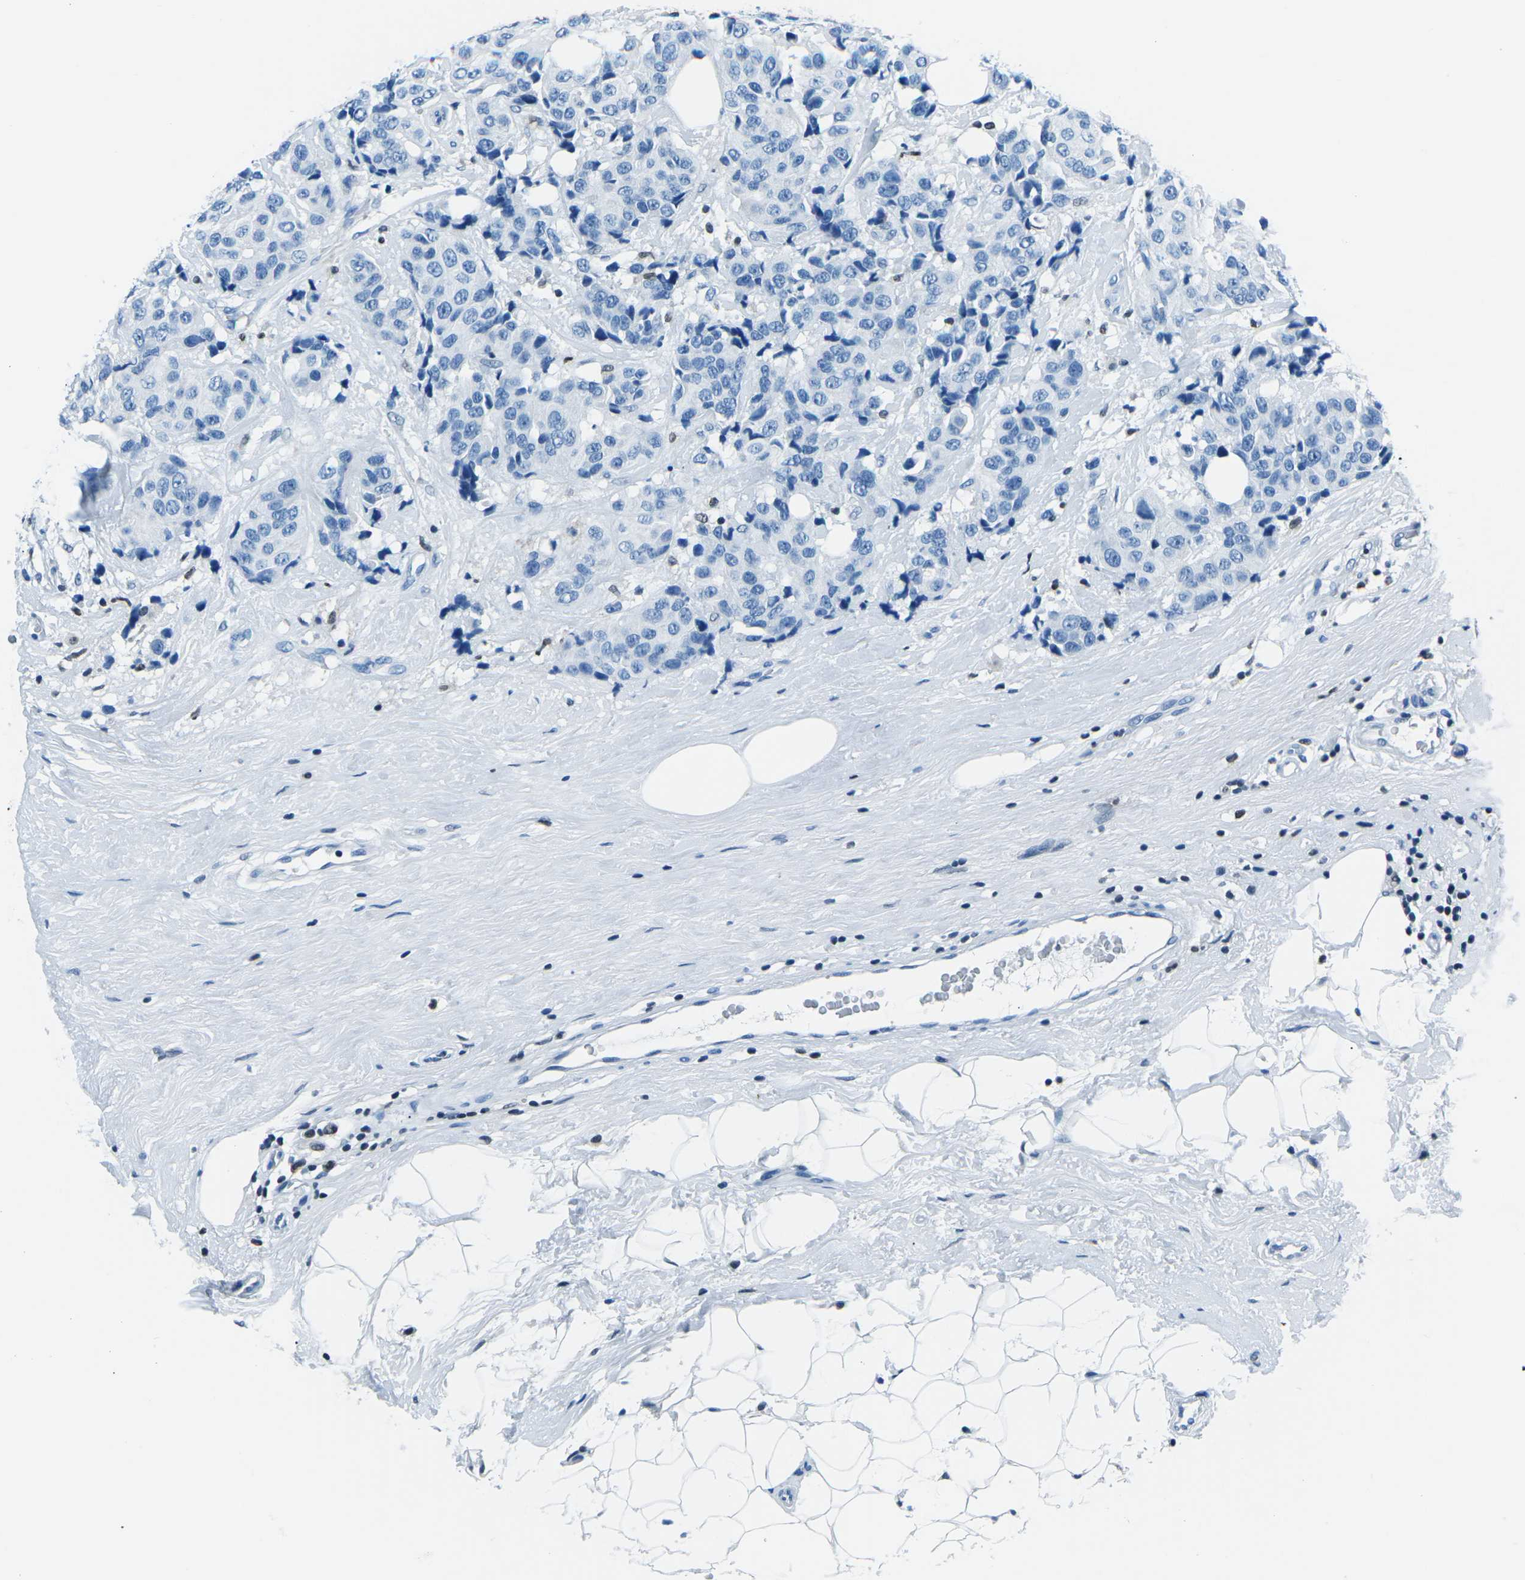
{"staining": {"intensity": "negative", "quantity": "none", "location": "none"}, "tissue": "breast cancer", "cell_type": "Tumor cells", "image_type": "cancer", "snomed": [{"axis": "morphology", "description": "Normal tissue, NOS"}, {"axis": "morphology", "description": "Duct carcinoma"}, {"axis": "topography", "description": "Breast"}], "caption": "The histopathology image exhibits no significant positivity in tumor cells of breast cancer.", "gene": "CELF2", "patient": {"sex": "female", "age": 39}}